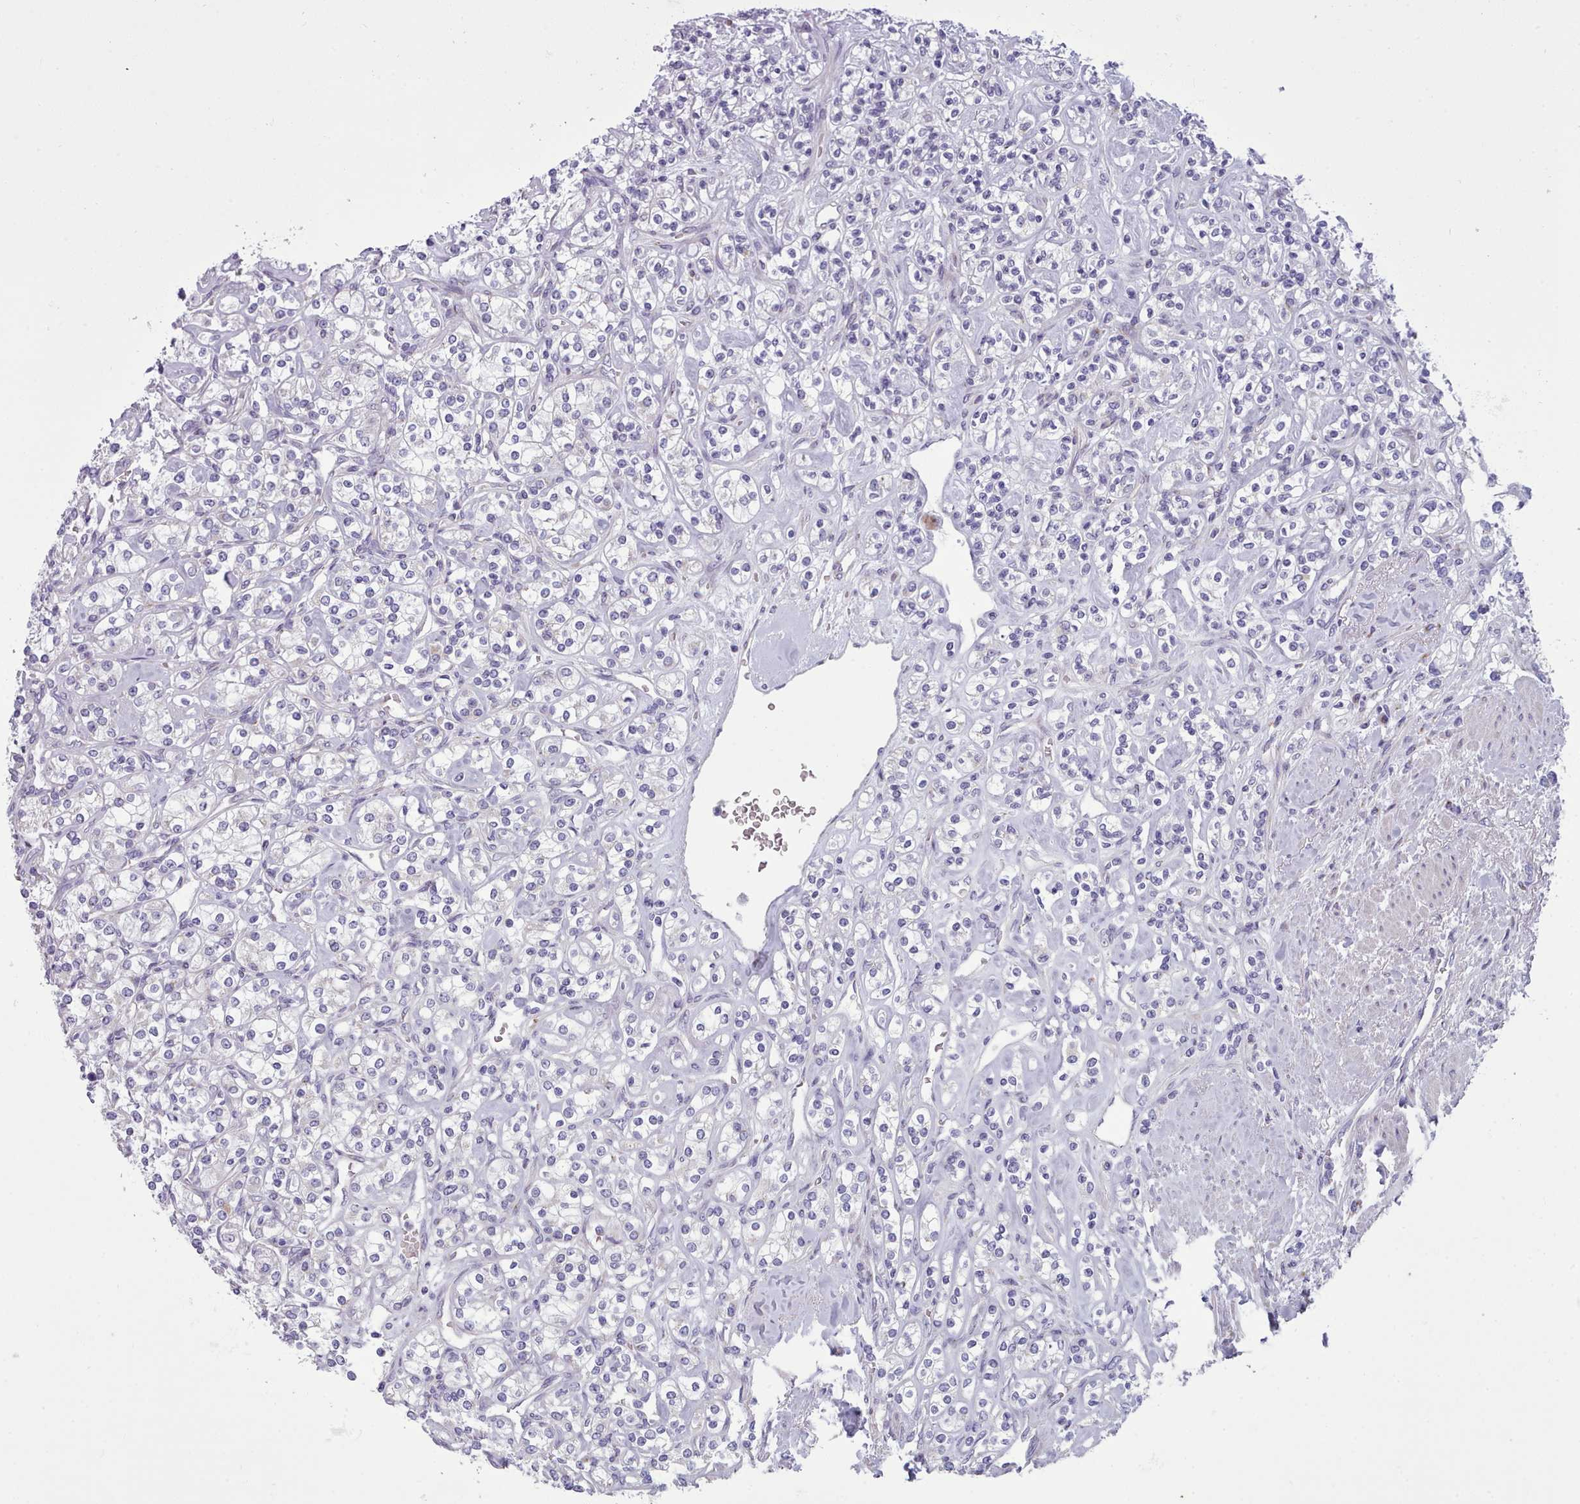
{"staining": {"intensity": "negative", "quantity": "none", "location": "none"}, "tissue": "renal cancer", "cell_type": "Tumor cells", "image_type": "cancer", "snomed": [{"axis": "morphology", "description": "Adenocarcinoma, NOS"}, {"axis": "topography", "description": "Kidney"}], "caption": "The micrograph displays no significant staining in tumor cells of renal cancer.", "gene": "SLC52A3", "patient": {"sex": "male", "age": 77}}